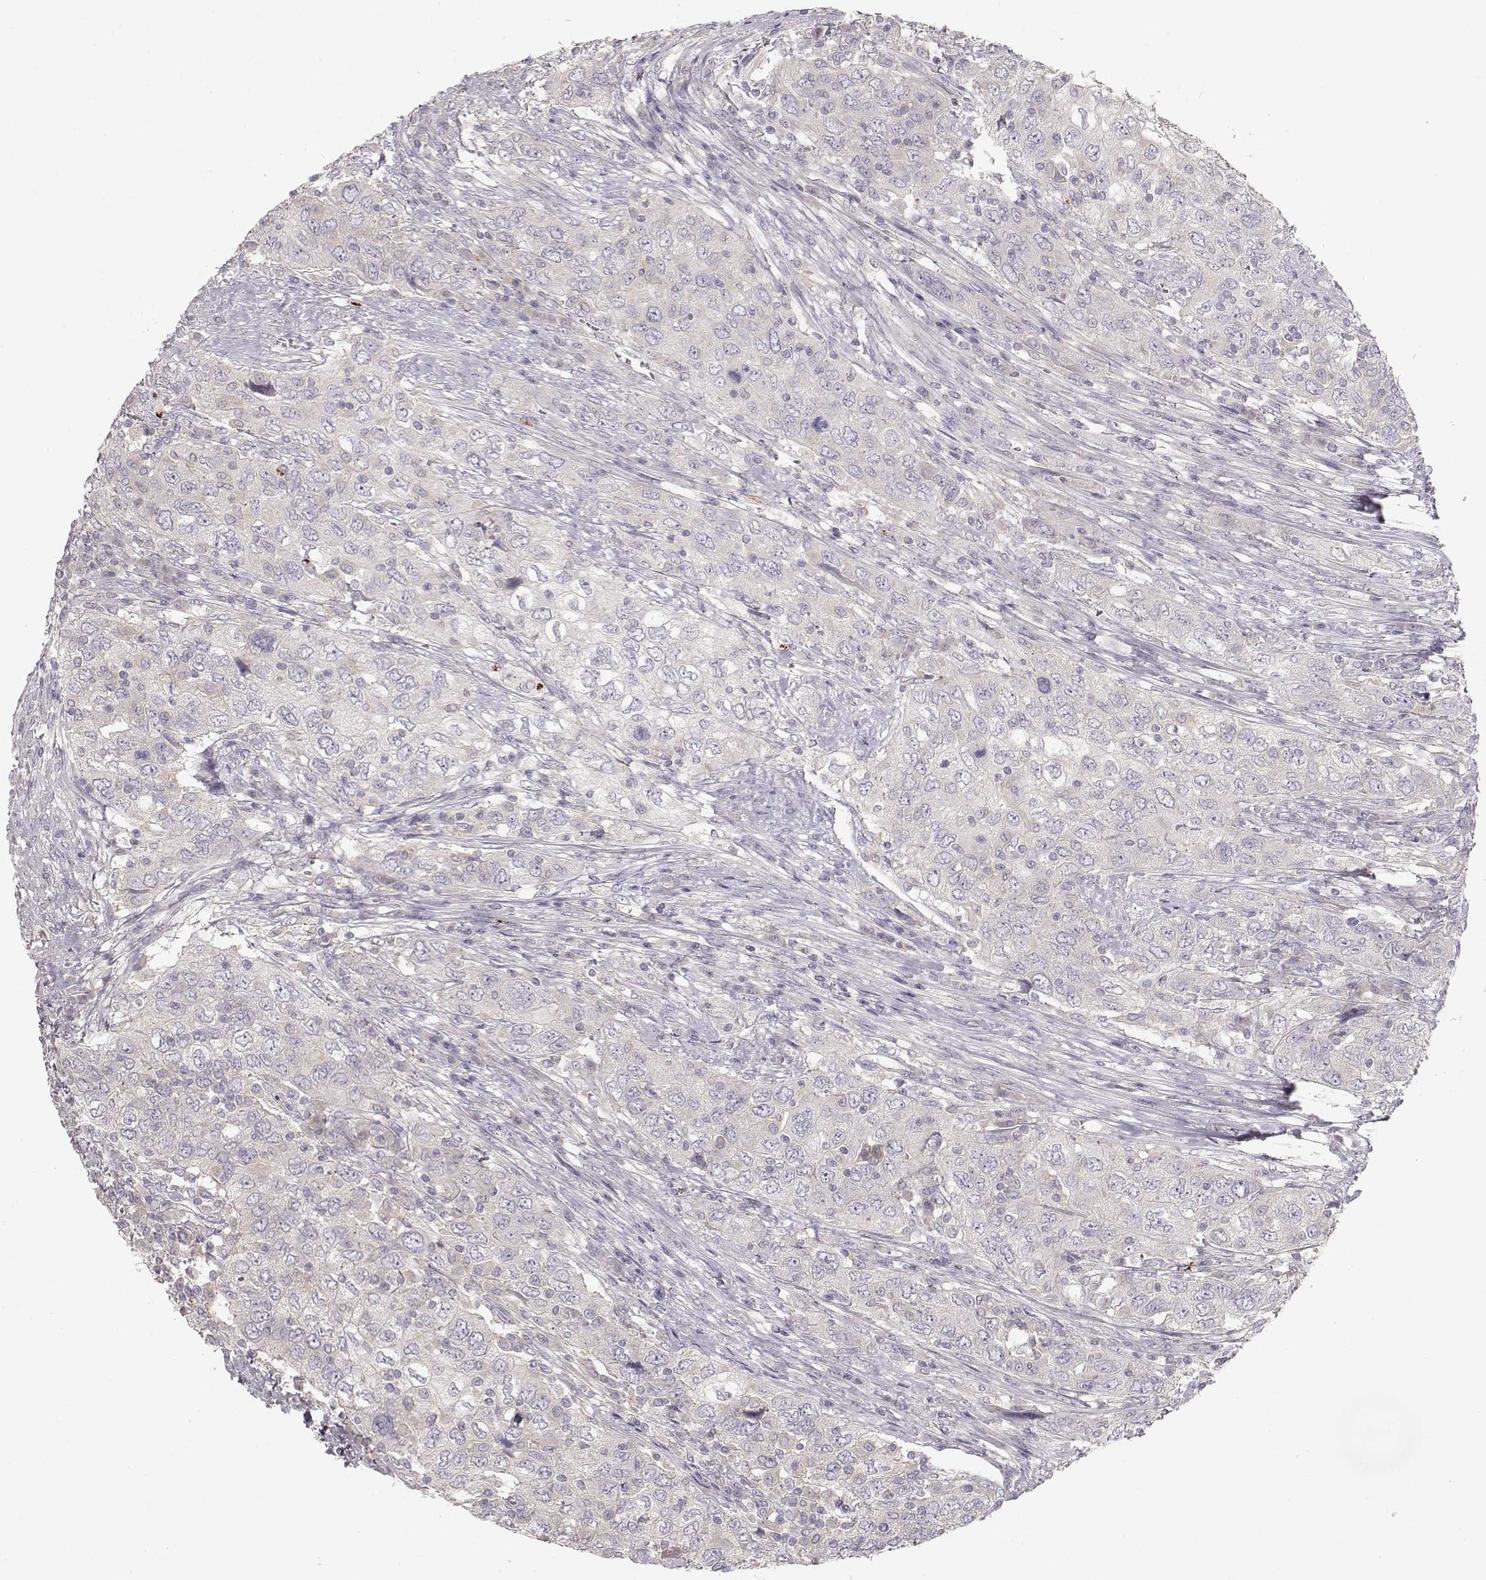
{"staining": {"intensity": "negative", "quantity": "none", "location": "none"}, "tissue": "urothelial cancer", "cell_type": "Tumor cells", "image_type": "cancer", "snomed": [{"axis": "morphology", "description": "Urothelial carcinoma, High grade"}, {"axis": "topography", "description": "Urinary bladder"}], "caption": "DAB immunohistochemical staining of human urothelial cancer shows no significant staining in tumor cells.", "gene": "ARHGAP8", "patient": {"sex": "male", "age": 76}}